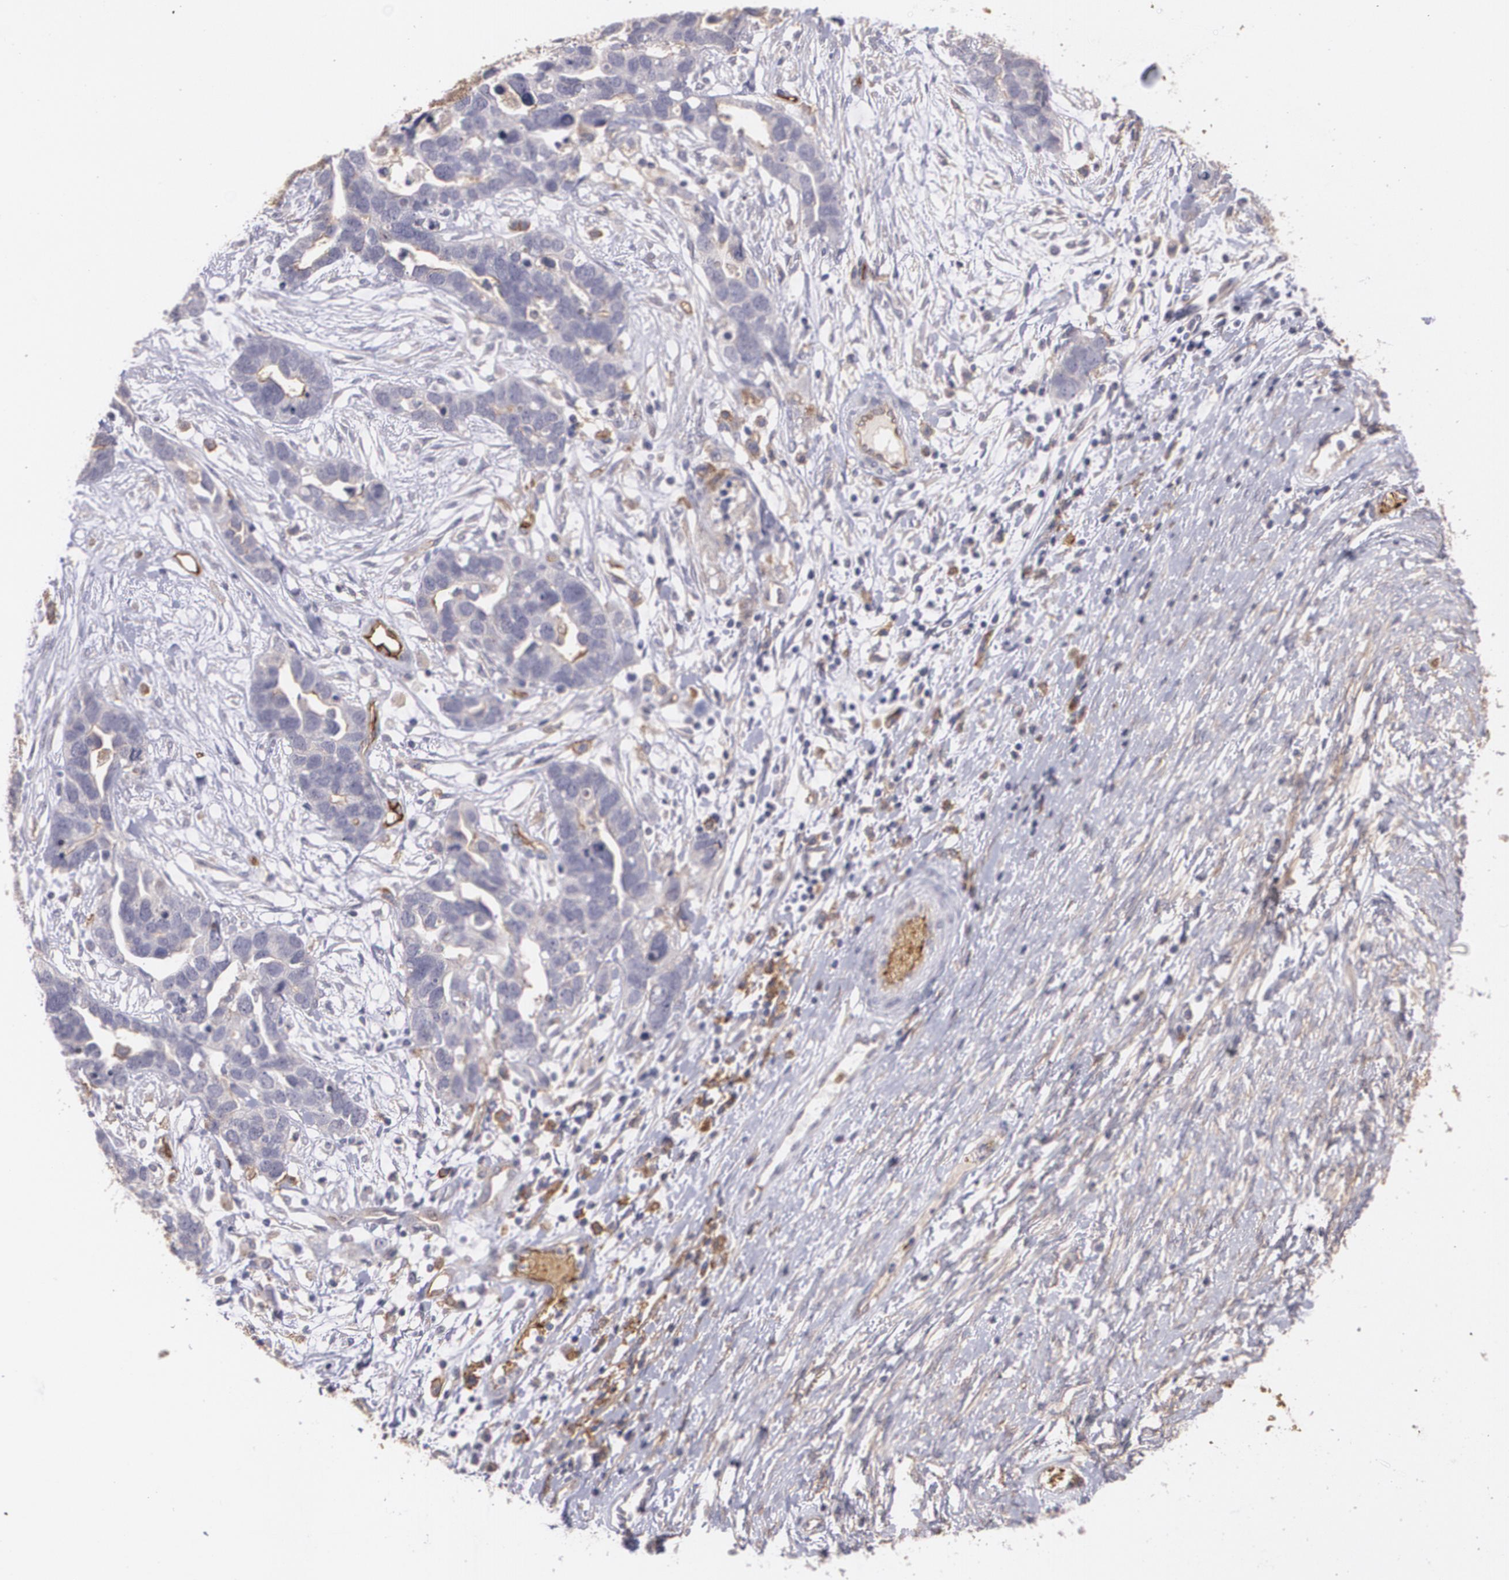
{"staining": {"intensity": "negative", "quantity": "none", "location": "none"}, "tissue": "ovarian cancer", "cell_type": "Tumor cells", "image_type": "cancer", "snomed": [{"axis": "morphology", "description": "Cystadenocarcinoma, serous, NOS"}, {"axis": "topography", "description": "Ovary"}], "caption": "High power microscopy image of an immunohistochemistry (IHC) micrograph of ovarian cancer, revealing no significant expression in tumor cells.", "gene": "ACE", "patient": {"sex": "female", "age": 54}}